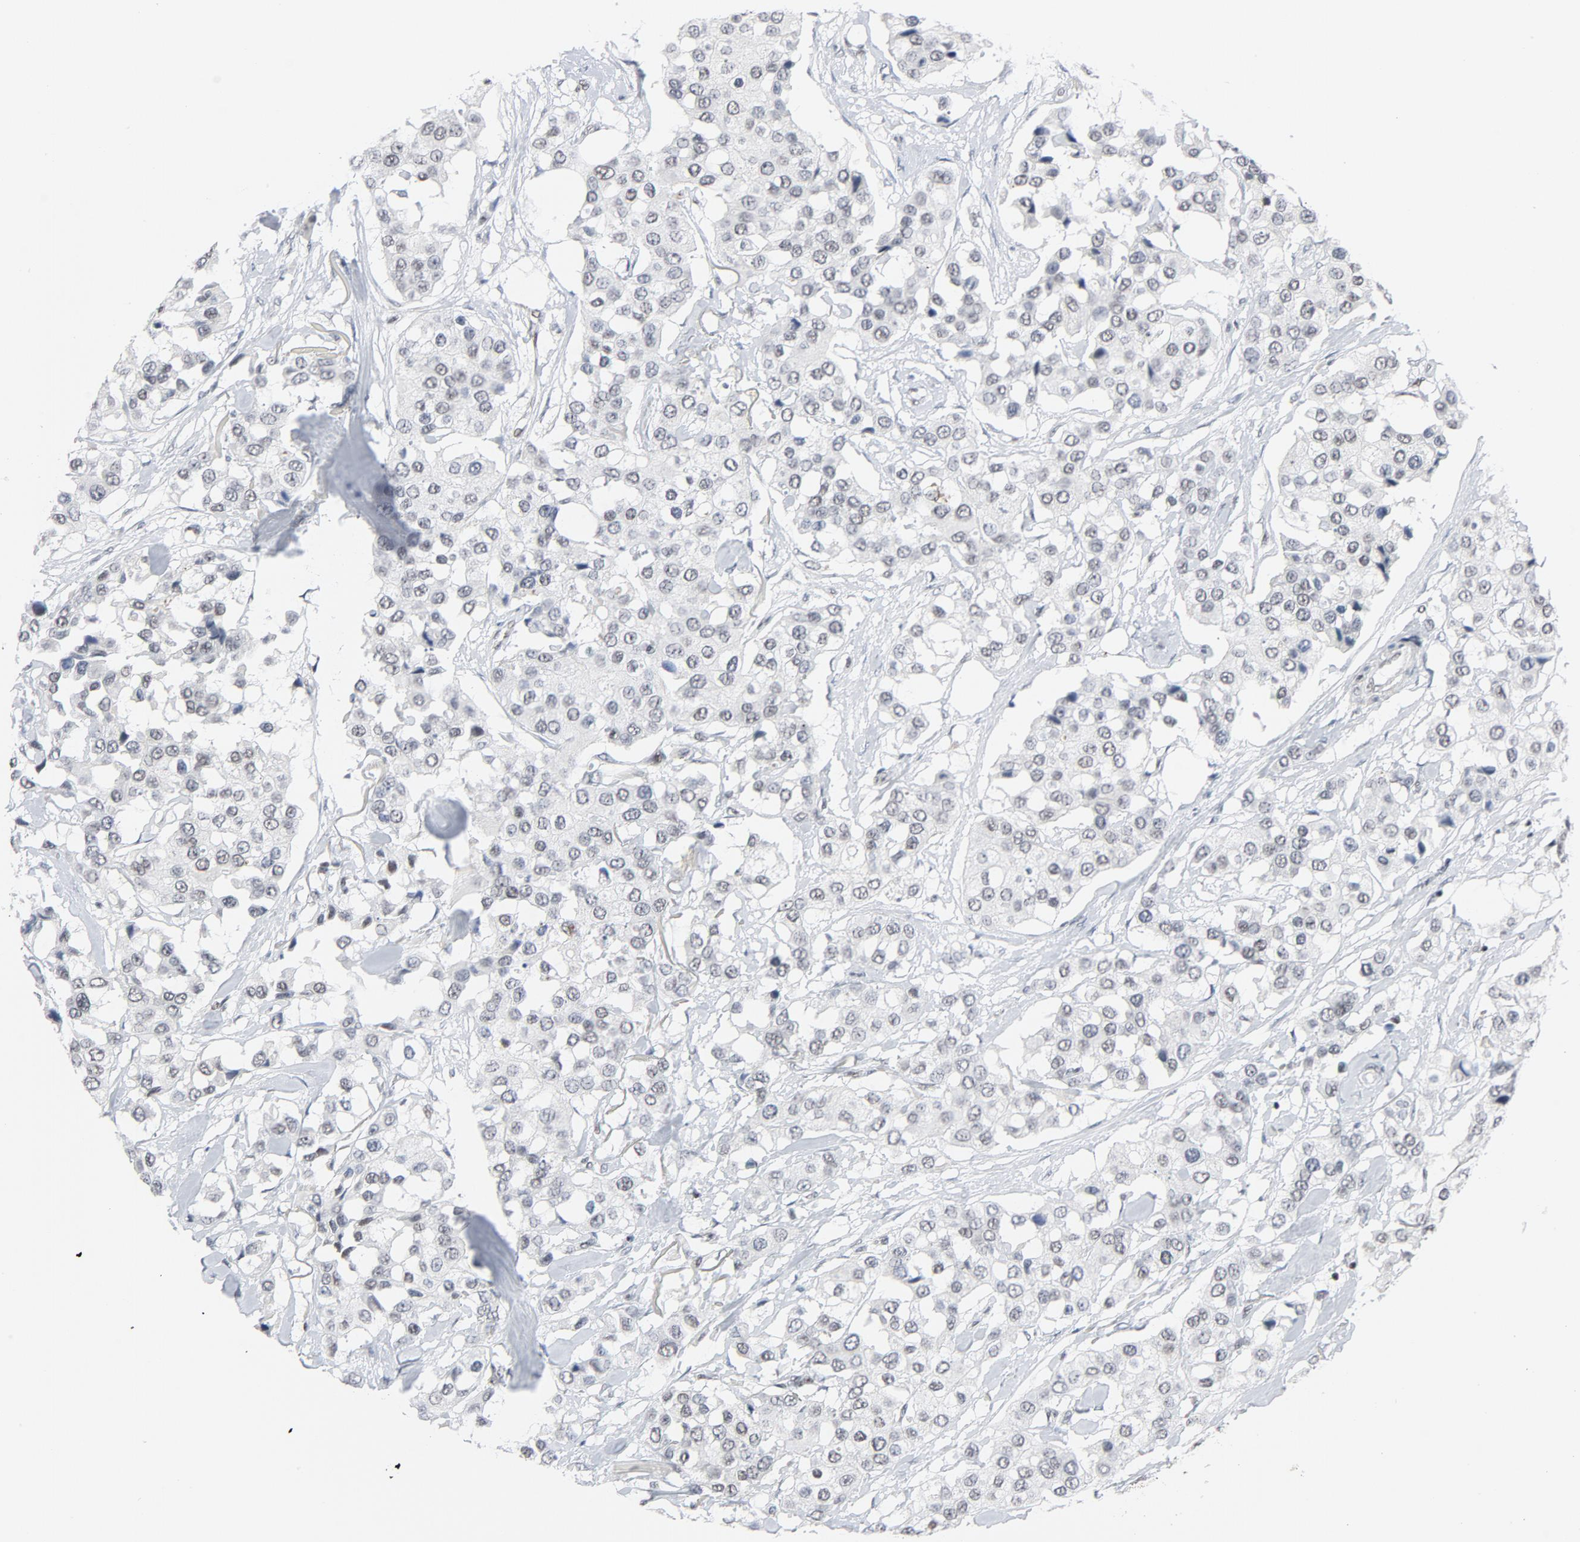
{"staining": {"intensity": "negative", "quantity": "none", "location": "none"}, "tissue": "breast cancer", "cell_type": "Tumor cells", "image_type": "cancer", "snomed": [{"axis": "morphology", "description": "Duct carcinoma"}, {"axis": "topography", "description": "Breast"}], "caption": "Immunohistochemistry (IHC) image of human breast cancer (infiltrating ductal carcinoma) stained for a protein (brown), which reveals no expression in tumor cells. (Stains: DAB immunohistochemistry with hematoxylin counter stain, Microscopy: brightfield microscopy at high magnification).", "gene": "GABPA", "patient": {"sex": "female", "age": 93}}